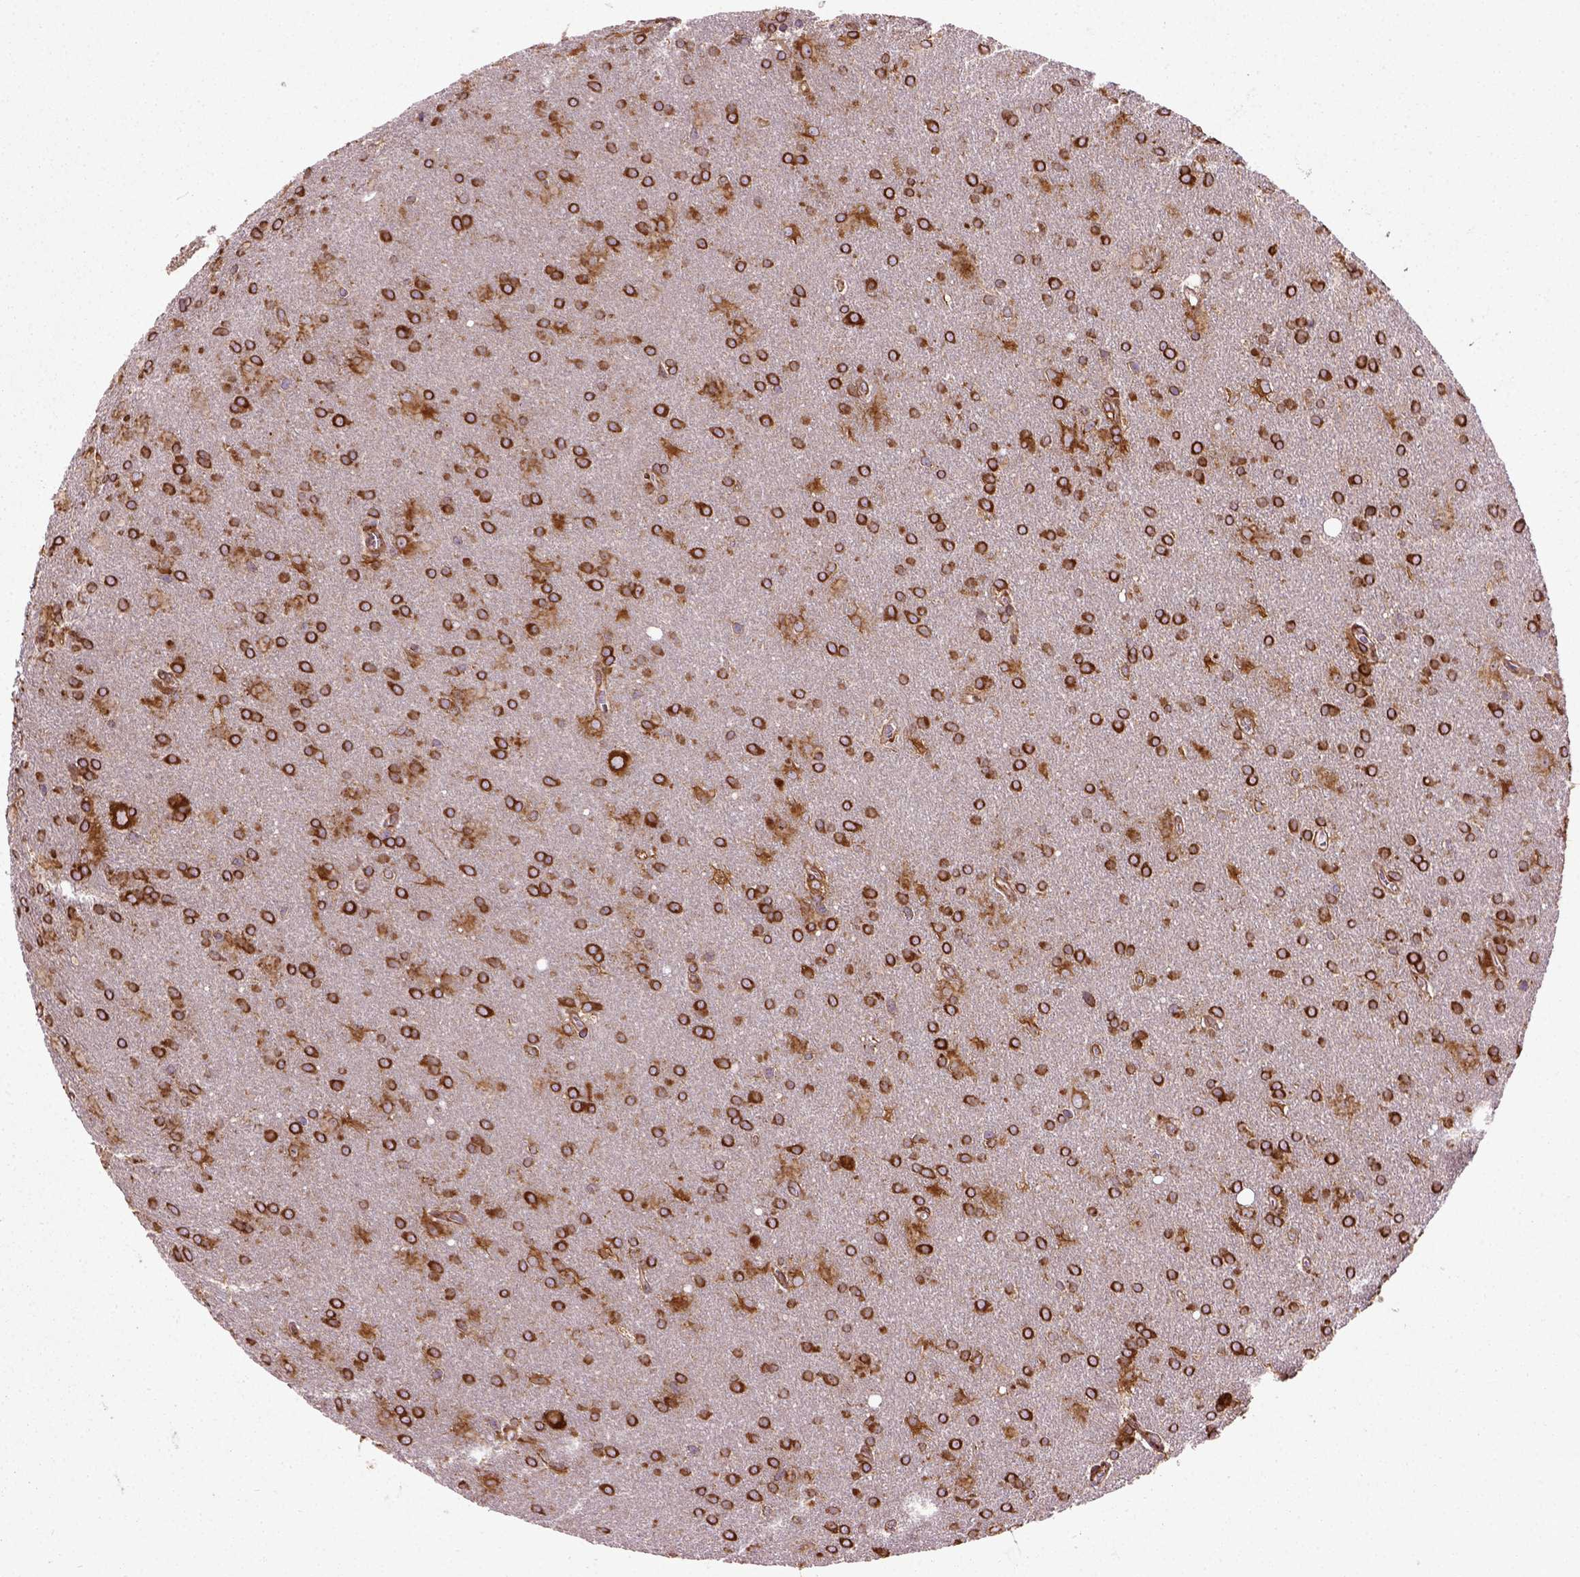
{"staining": {"intensity": "strong", "quantity": ">75%", "location": "cytoplasmic/membranous"}, "tissue": "glioma", "cell_type": "Tumor cells", "image_type": "cancer", "snomed": [{"axis": "morphology", "description": "Glioma, malignant, Low grade"}, {"axis": "topography", "description": "Brain"}], "caption": "Immunohistochemistry (IHC) (DAB (3,3'-diaminobenzidine)) staining of human glioma exhibits strong cytoplasmic/membranous protein staining in approximately >75% of tumor cells.", "gene": "CAPRIN1", "patient": {"sex": "male", "age": 58}}